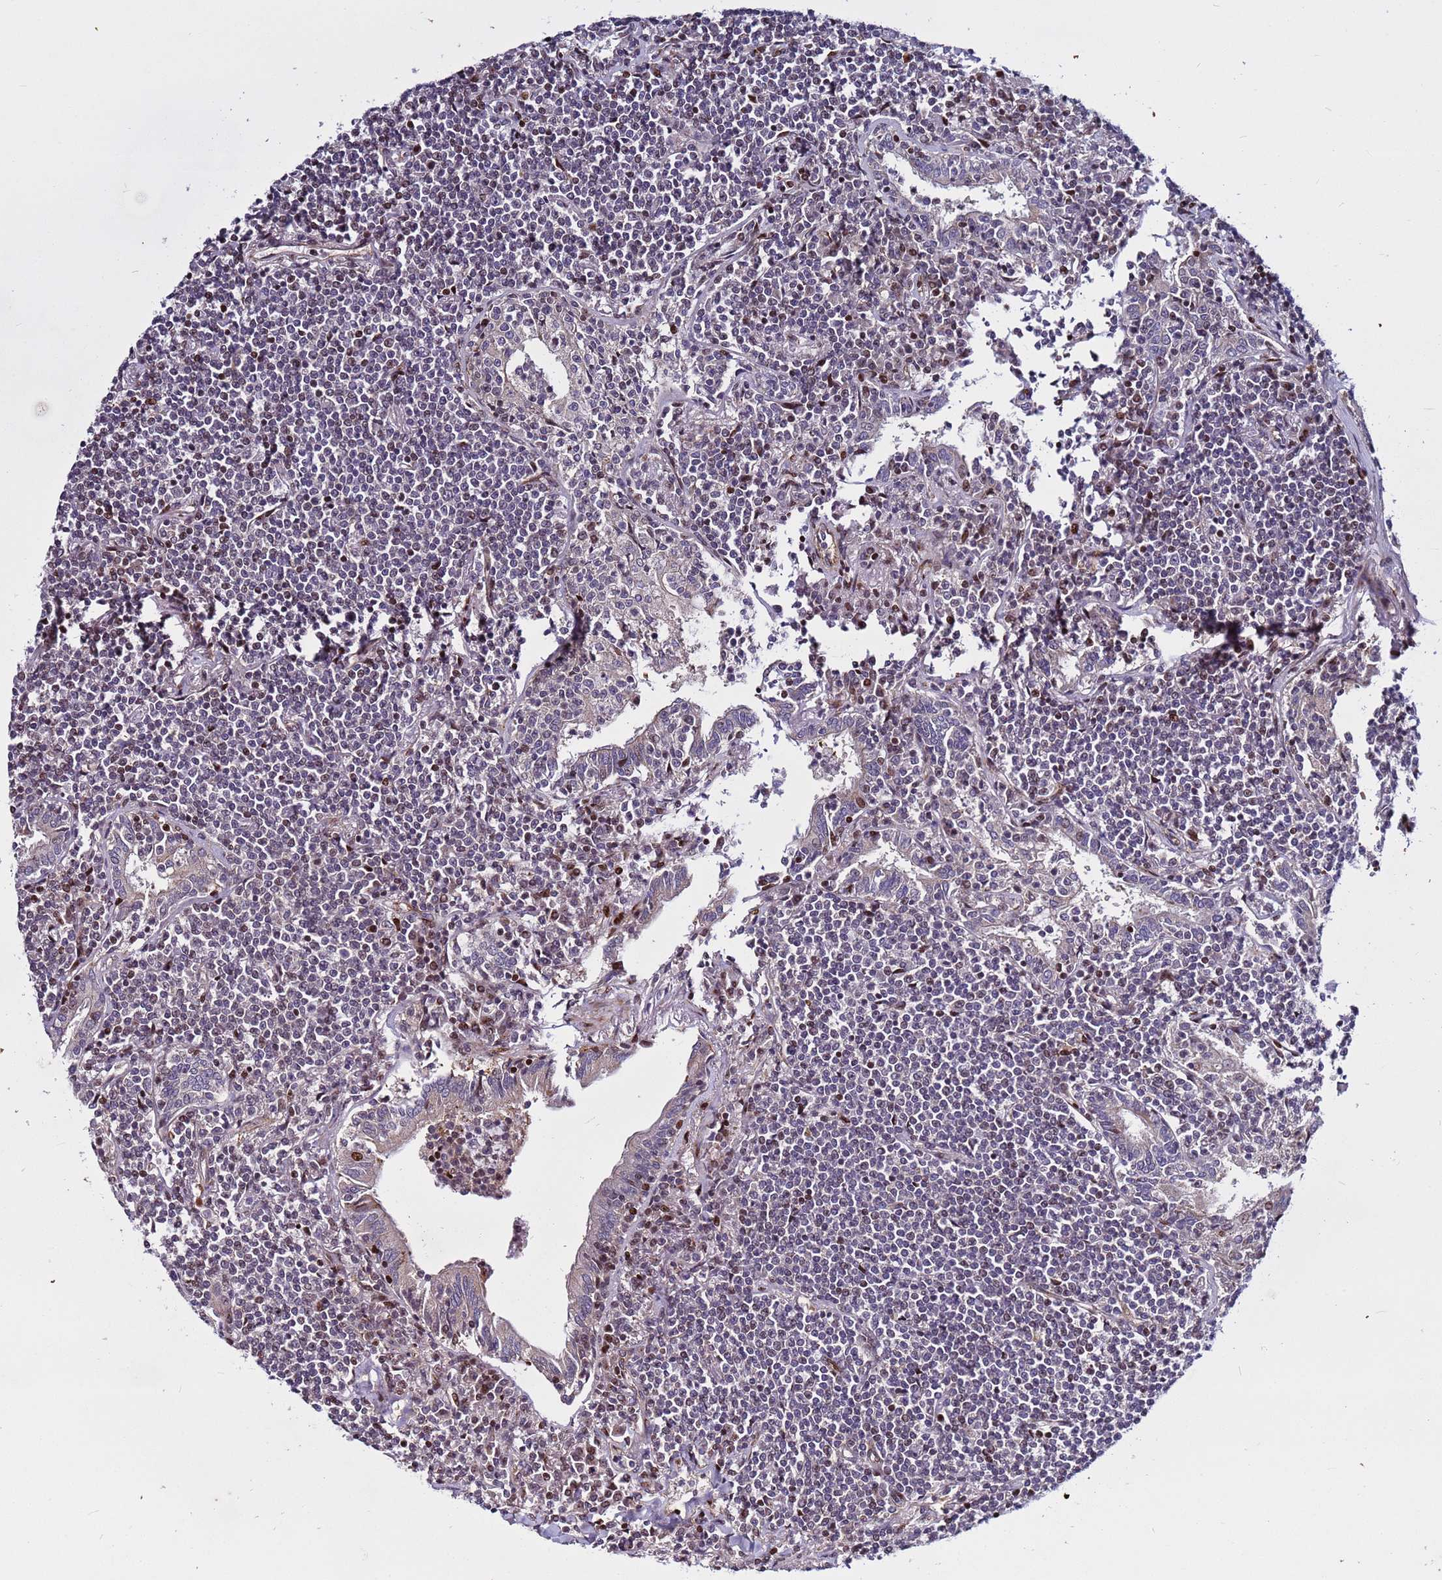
{"staining": {"intensity": "weak", "quantity": "<25%", "location": "nuclear"}, "tissue": "lymphoma", "cell_type": "Tumor cells", "image_type": "cancer", "snomed": [{"axis": "morphology", "description": "Malignant lymphoma, non-Hodgkin's type, Low grade"}, {"axis": "topography", "description": "Lung"}], "caption": "Tumor cells are negative for brown protein staining in lymphoma.", "gene": "WBP11", "patient": {"sex": "female", "age": 71}}